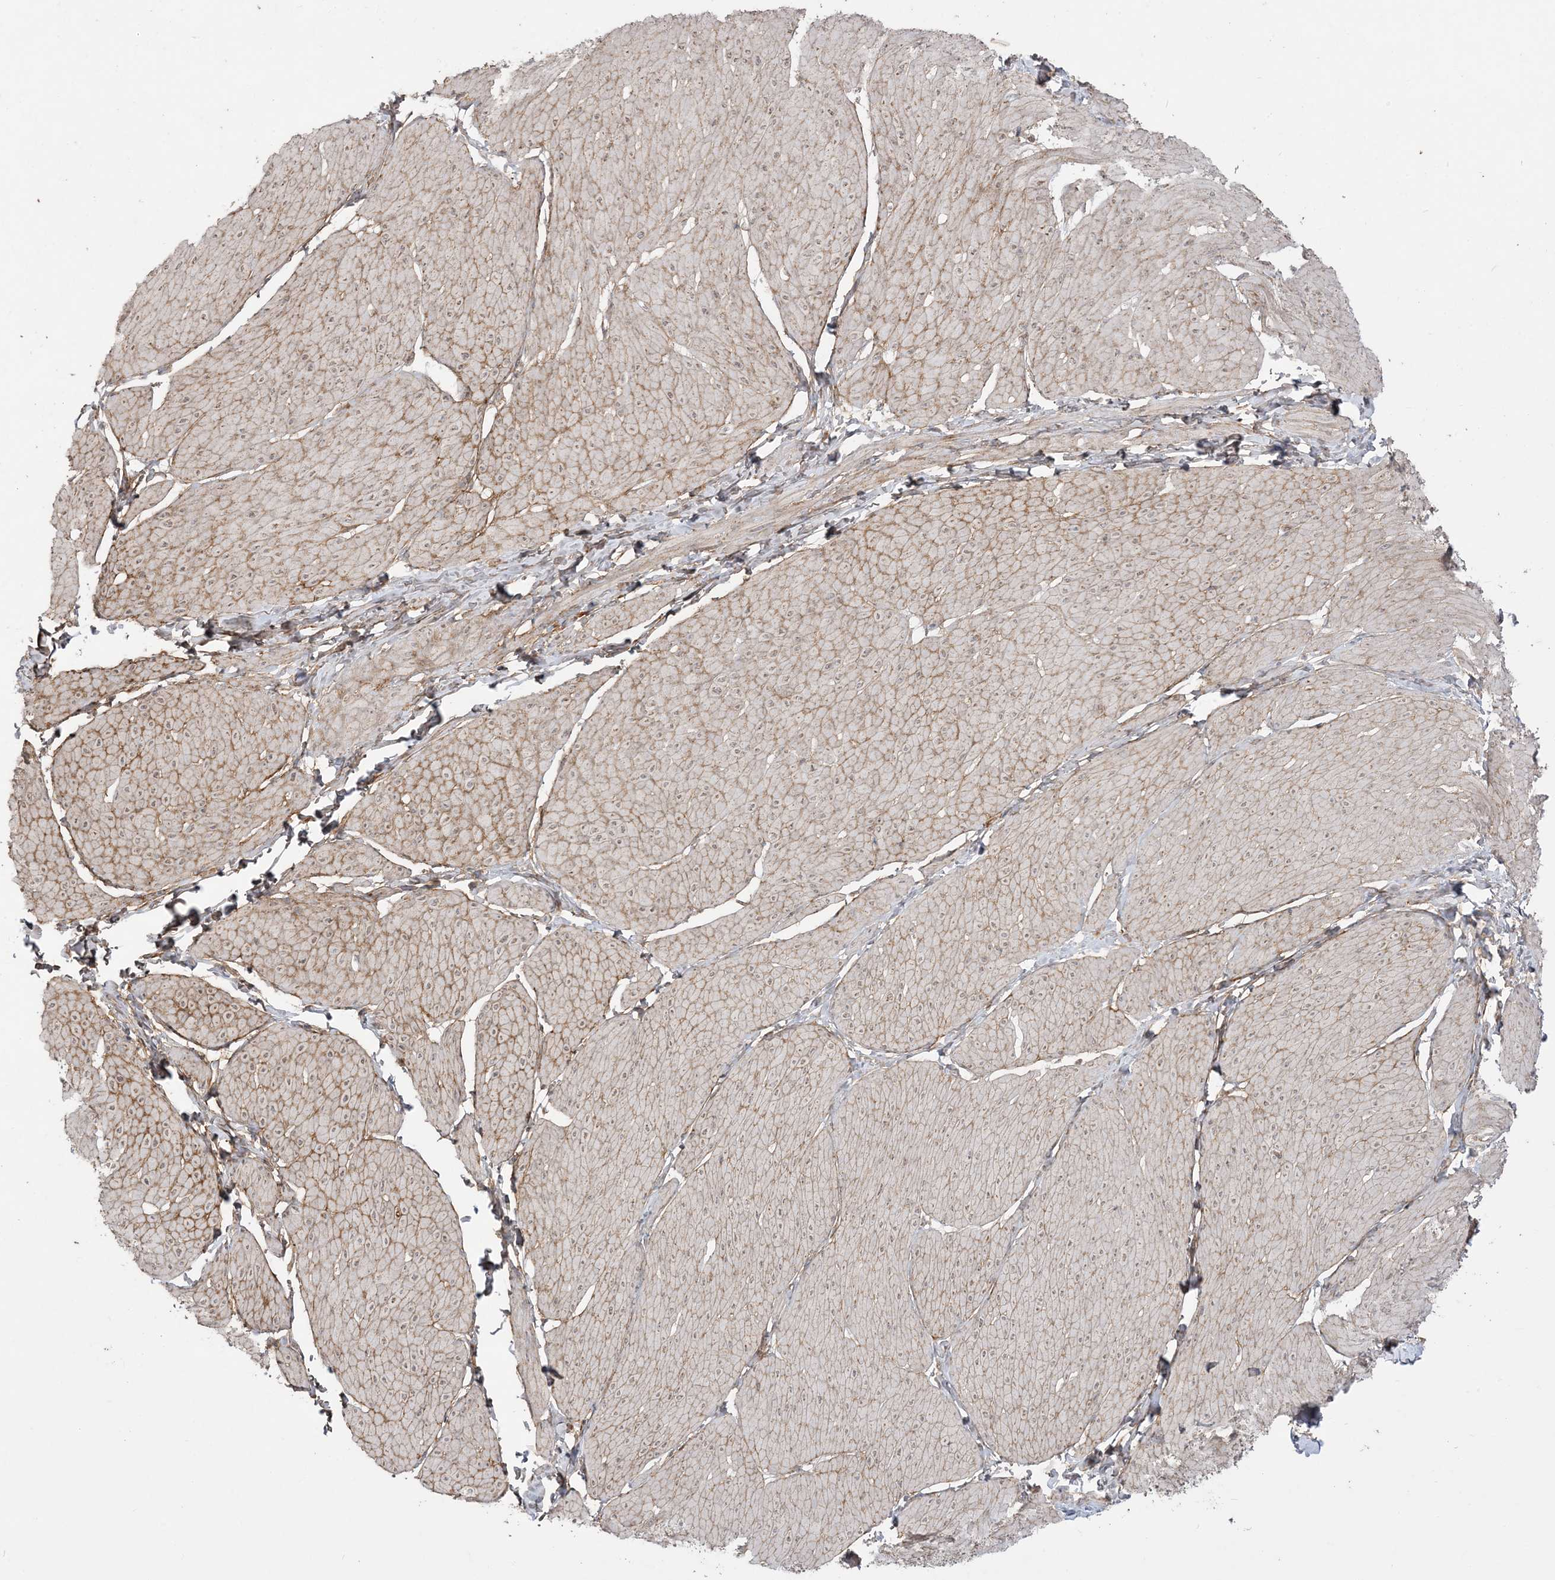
{"staining": {"intensity": "moderate", "quantity": ">75%", "location": "cytoplasmic/membranous"}, "tissue": "smooth muscle", "cell_type": "Smooth muscle cells", "image_type": "normal", "snomed": [{"axis": "morphology", "description": "Urothelial carcinoma, High grade"}, {"axis": "topography", "description": "Urinary bladder"}], "caption": "Smooth muscle stained with DAB immunohistochemistry (IHC) displays medium levels of moderate cytoplasmic/membranous positivity in approximately >75% of smooth muscle cells.", "gene": "SIRT3", "patient": {"sex": "male", "age": 46}}